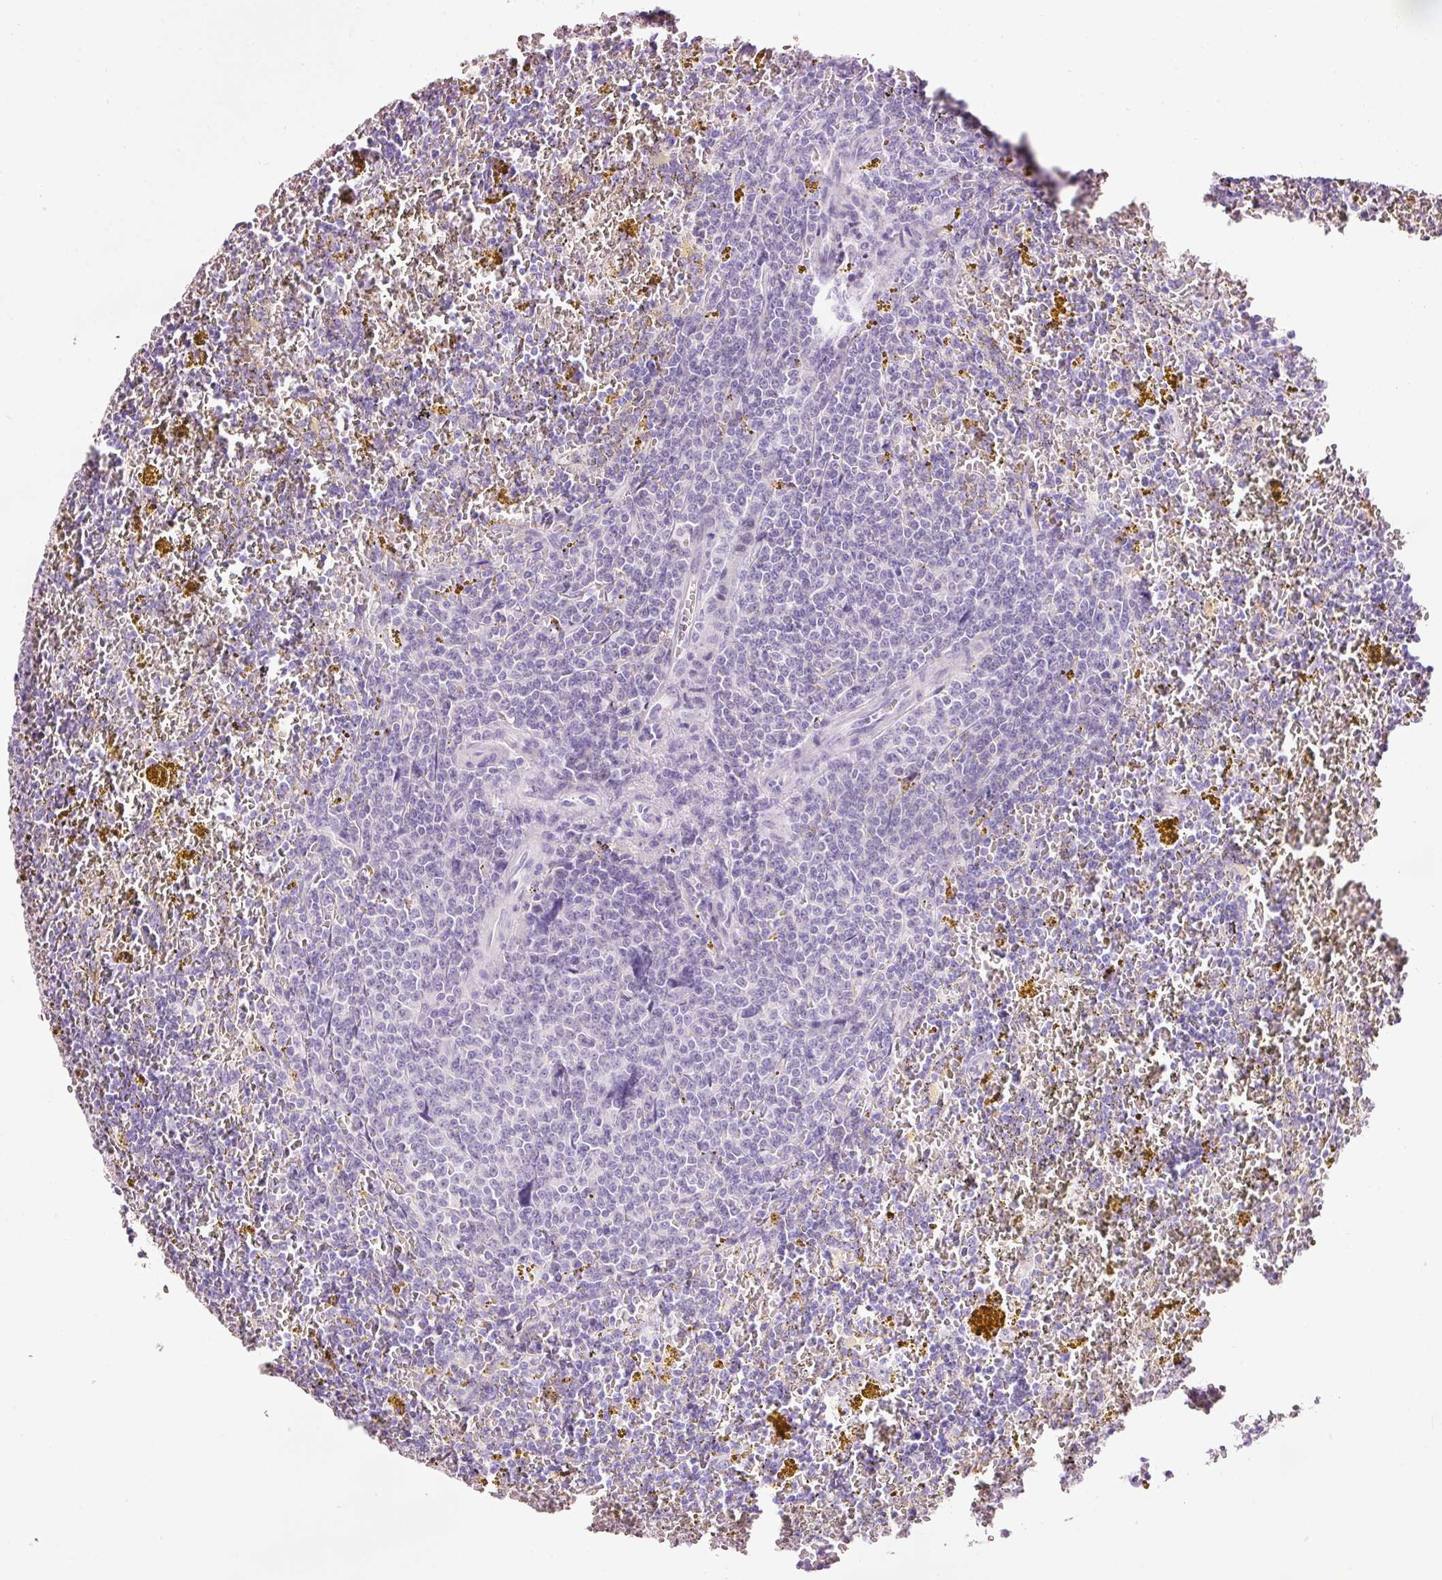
{"staining": {"intensity": "negative", "quantity": "none", "location": "none"}, "tissue": "lymphoma", "cell_type": "Tumor cells", "image_type": "cancer", "snomed": [{"axis": "morphology", "description": "Malignant lymphoma, non-Hodgkin's type, Low grade"}, {"axis": "topography", "description": "Spleen"}, {"axis": "topography", "description": "Lymph node"}], "caption": "Tumor cells are negative for brown protein staining in lymphoma. (DAB (3,3'-diaminobenzidine) immunohistochemistry with hematoxylin counter stain).", "gene": "DHRS11", "patient": {"sex": "female", "age": 66}}